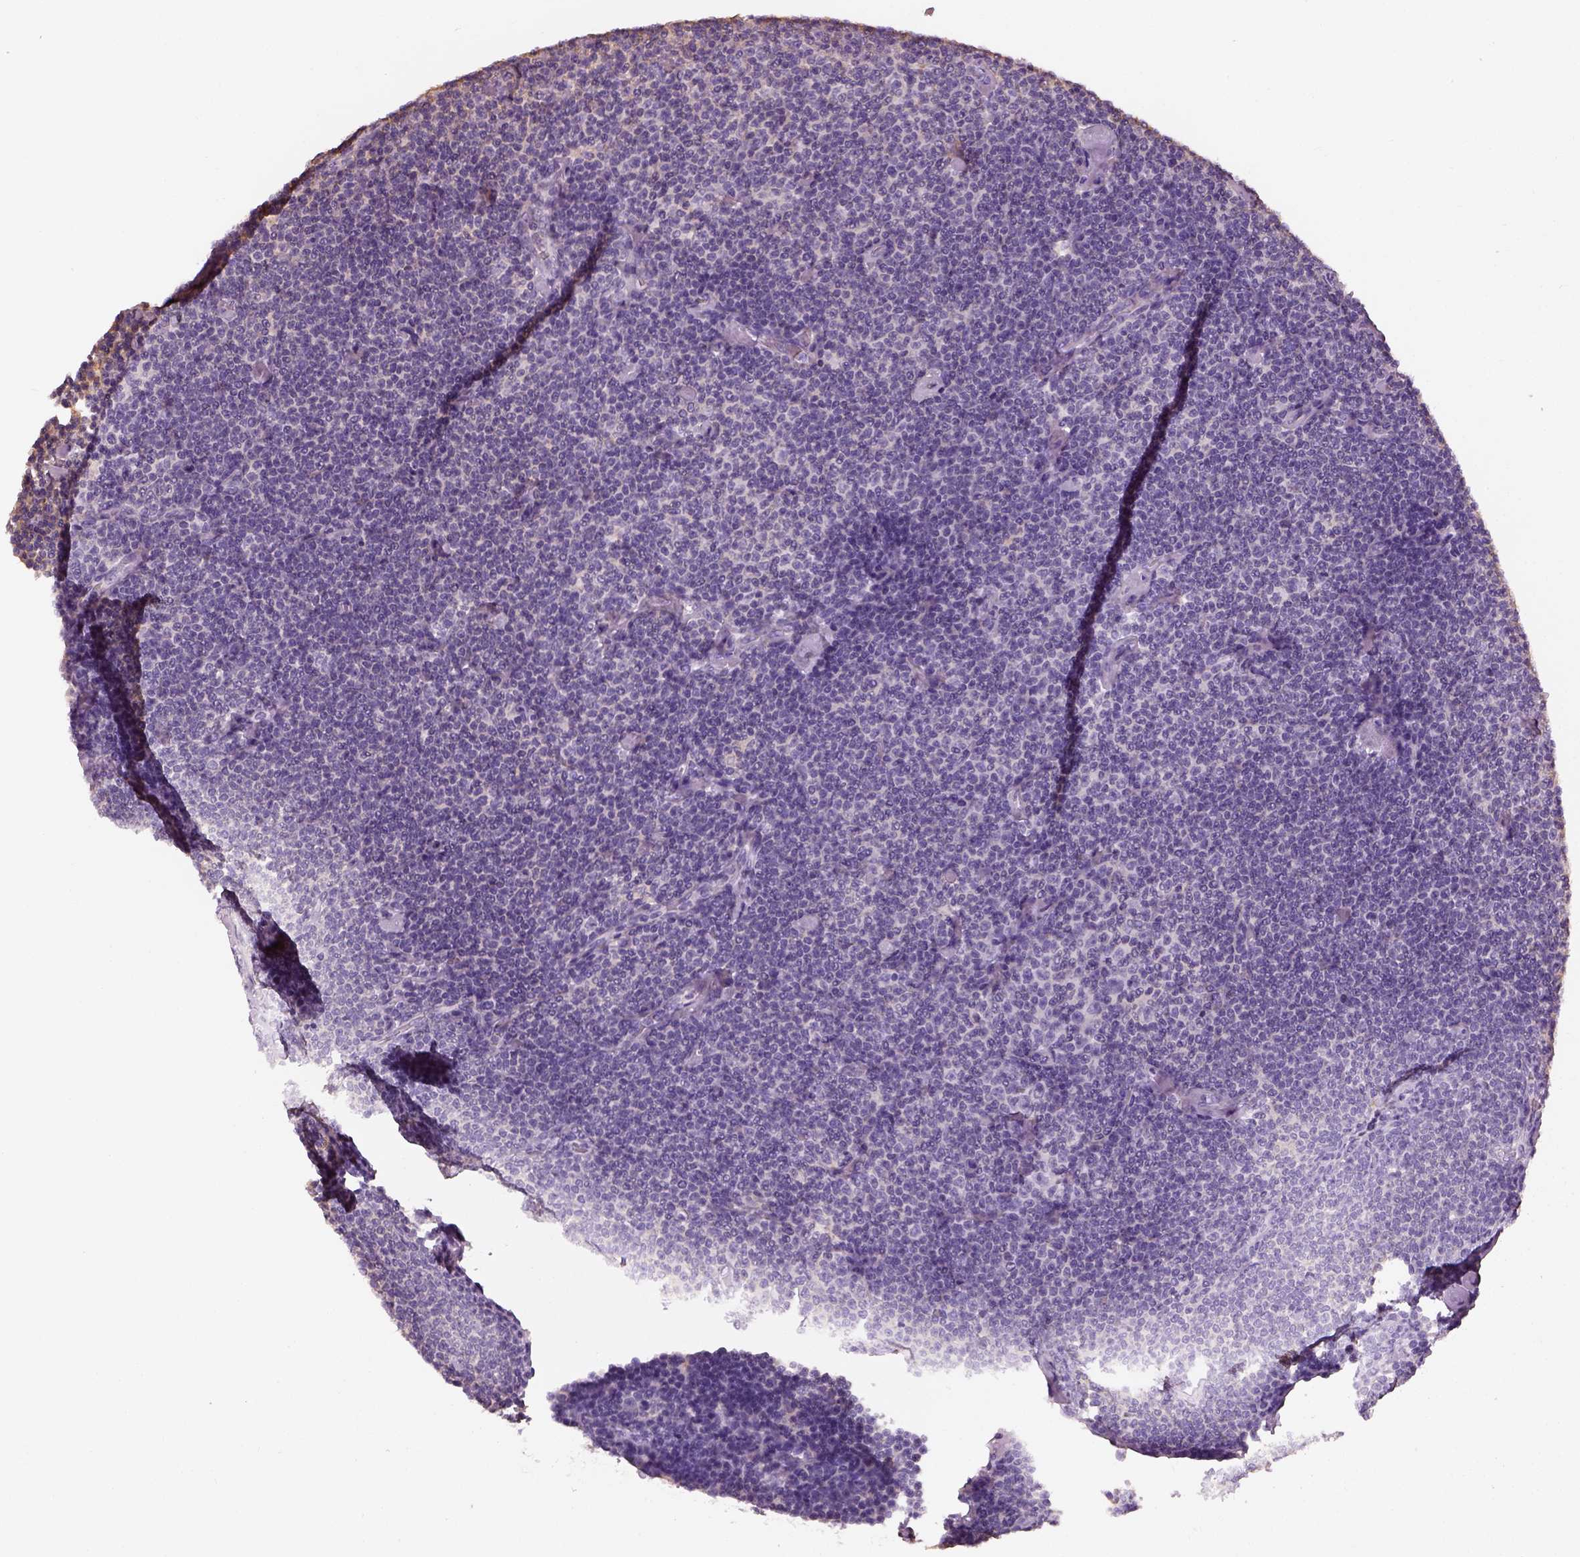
{"staining": {"intensity": "negative", "quantity": "none", "location": "none"}, "tissue": "lymphoma", "cell_type": "Tumor cells", "image_type": "cancer", "snomed": [{"axis": "morphology", "description": "Malignant lymphoma, non-Hodgkin's type, Low grade"}, {"axis": "topography", "description": "Lymph node"}], "caption": "IHC image of human lymphoma stained for a protein (brown), which reveals no staining in tumor cells. The staining is performed using DAB (3,3'-diaminobenzidine) brown chromogen with nuclei counter-stained in using hematoxylin.", "gene": "OTUD6A", "patient": {"sex": "male", "age": 81}}